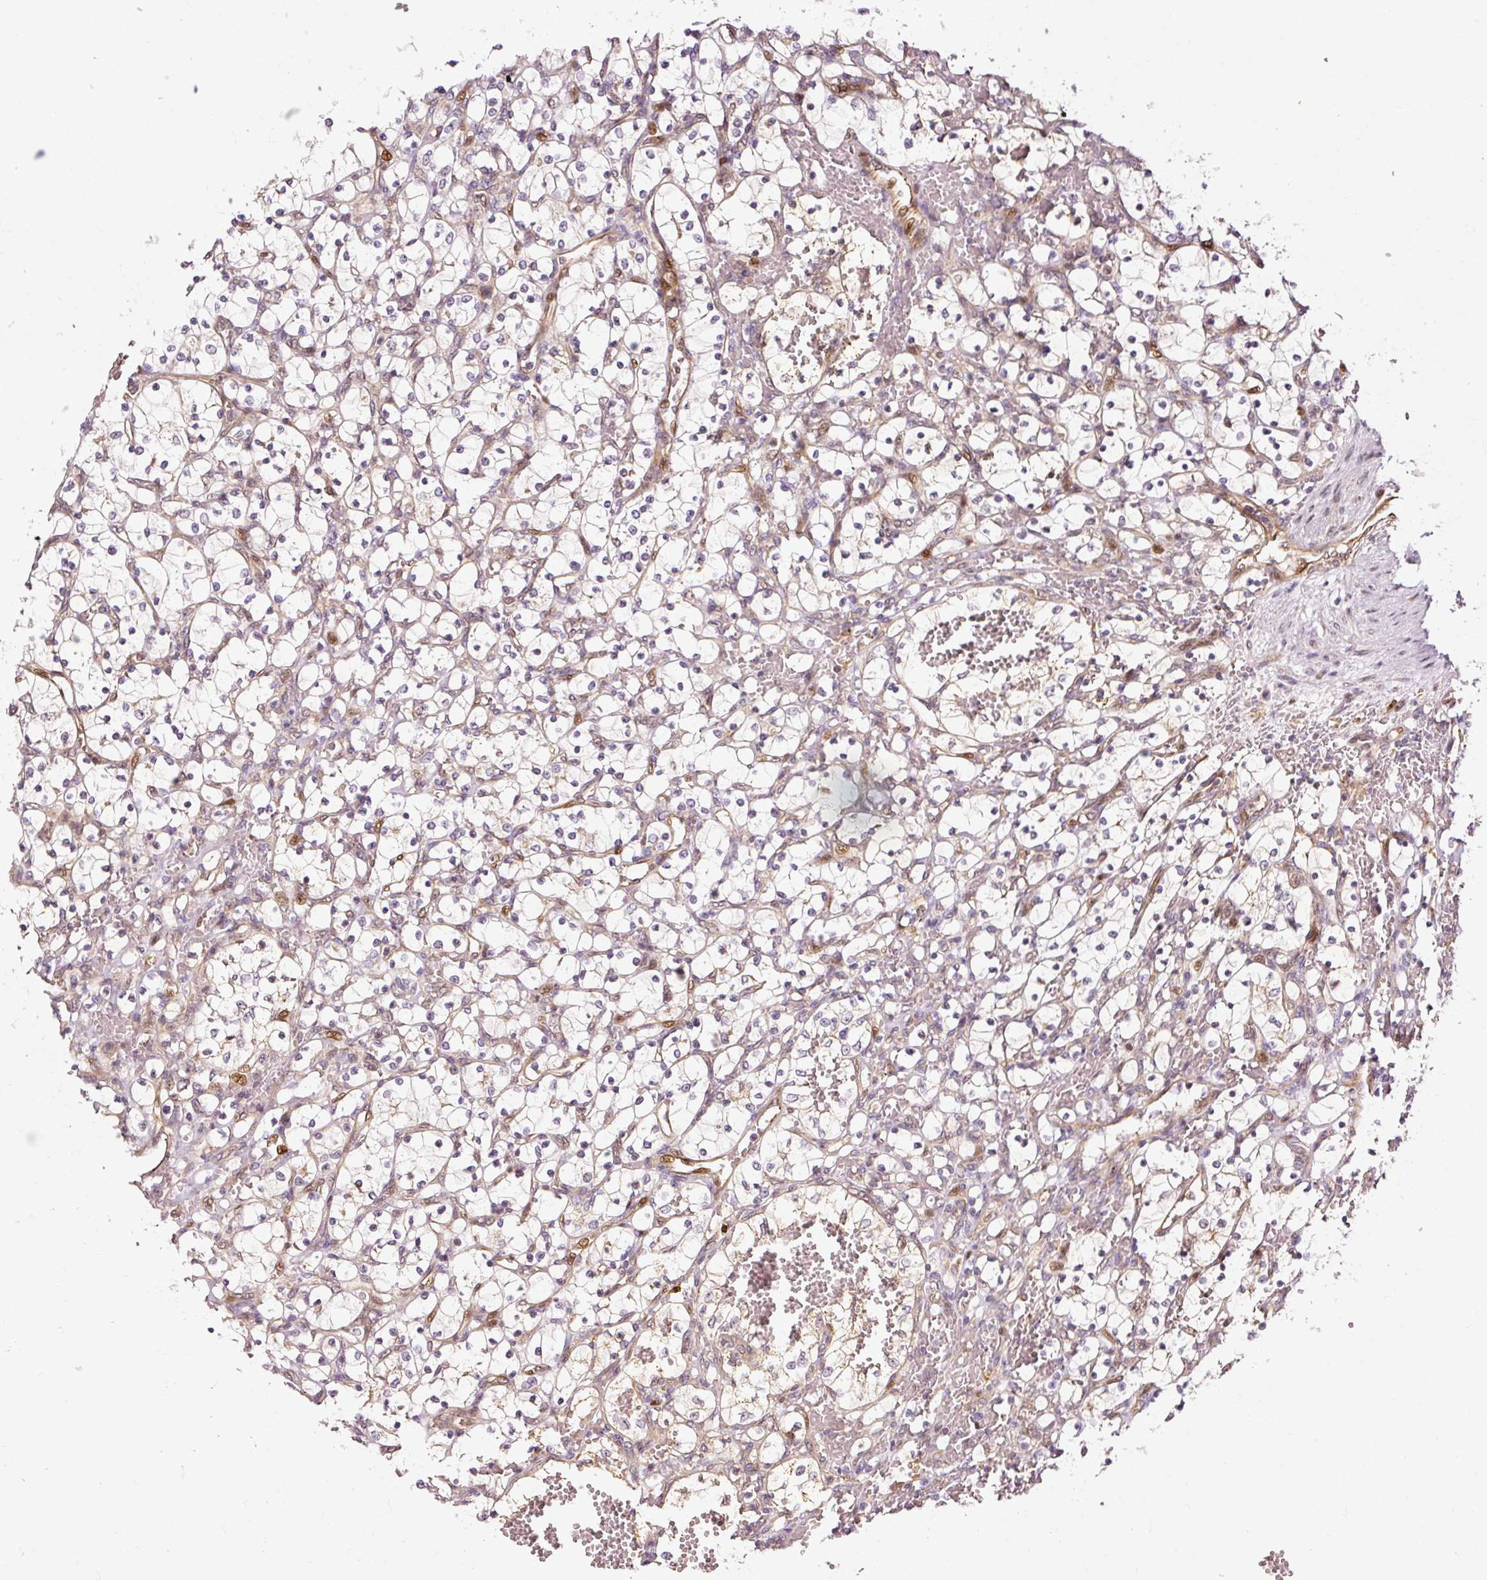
{"staining": {"intensity": "negative", "quantity": "none", "location": "none"}, "tissue": "renal cancer", "cell_type": "Tumor cells", "image_type": "cancer", "snomed": [{"axis": "morphology", "description": "Adenocarcinoma, NOS"}, {"axis": "topography", "description": "Kidney"}], "caption": "Immunohistochemistry (IHC) of renal cancer (adenocarcinoma) demonstrates no expression in tumor cells. (DAB (3,3'-diaminobenzidine) IHC, high magnification).", "gene": "NAPA", "patient": {"sex": "female", "age": 69}}